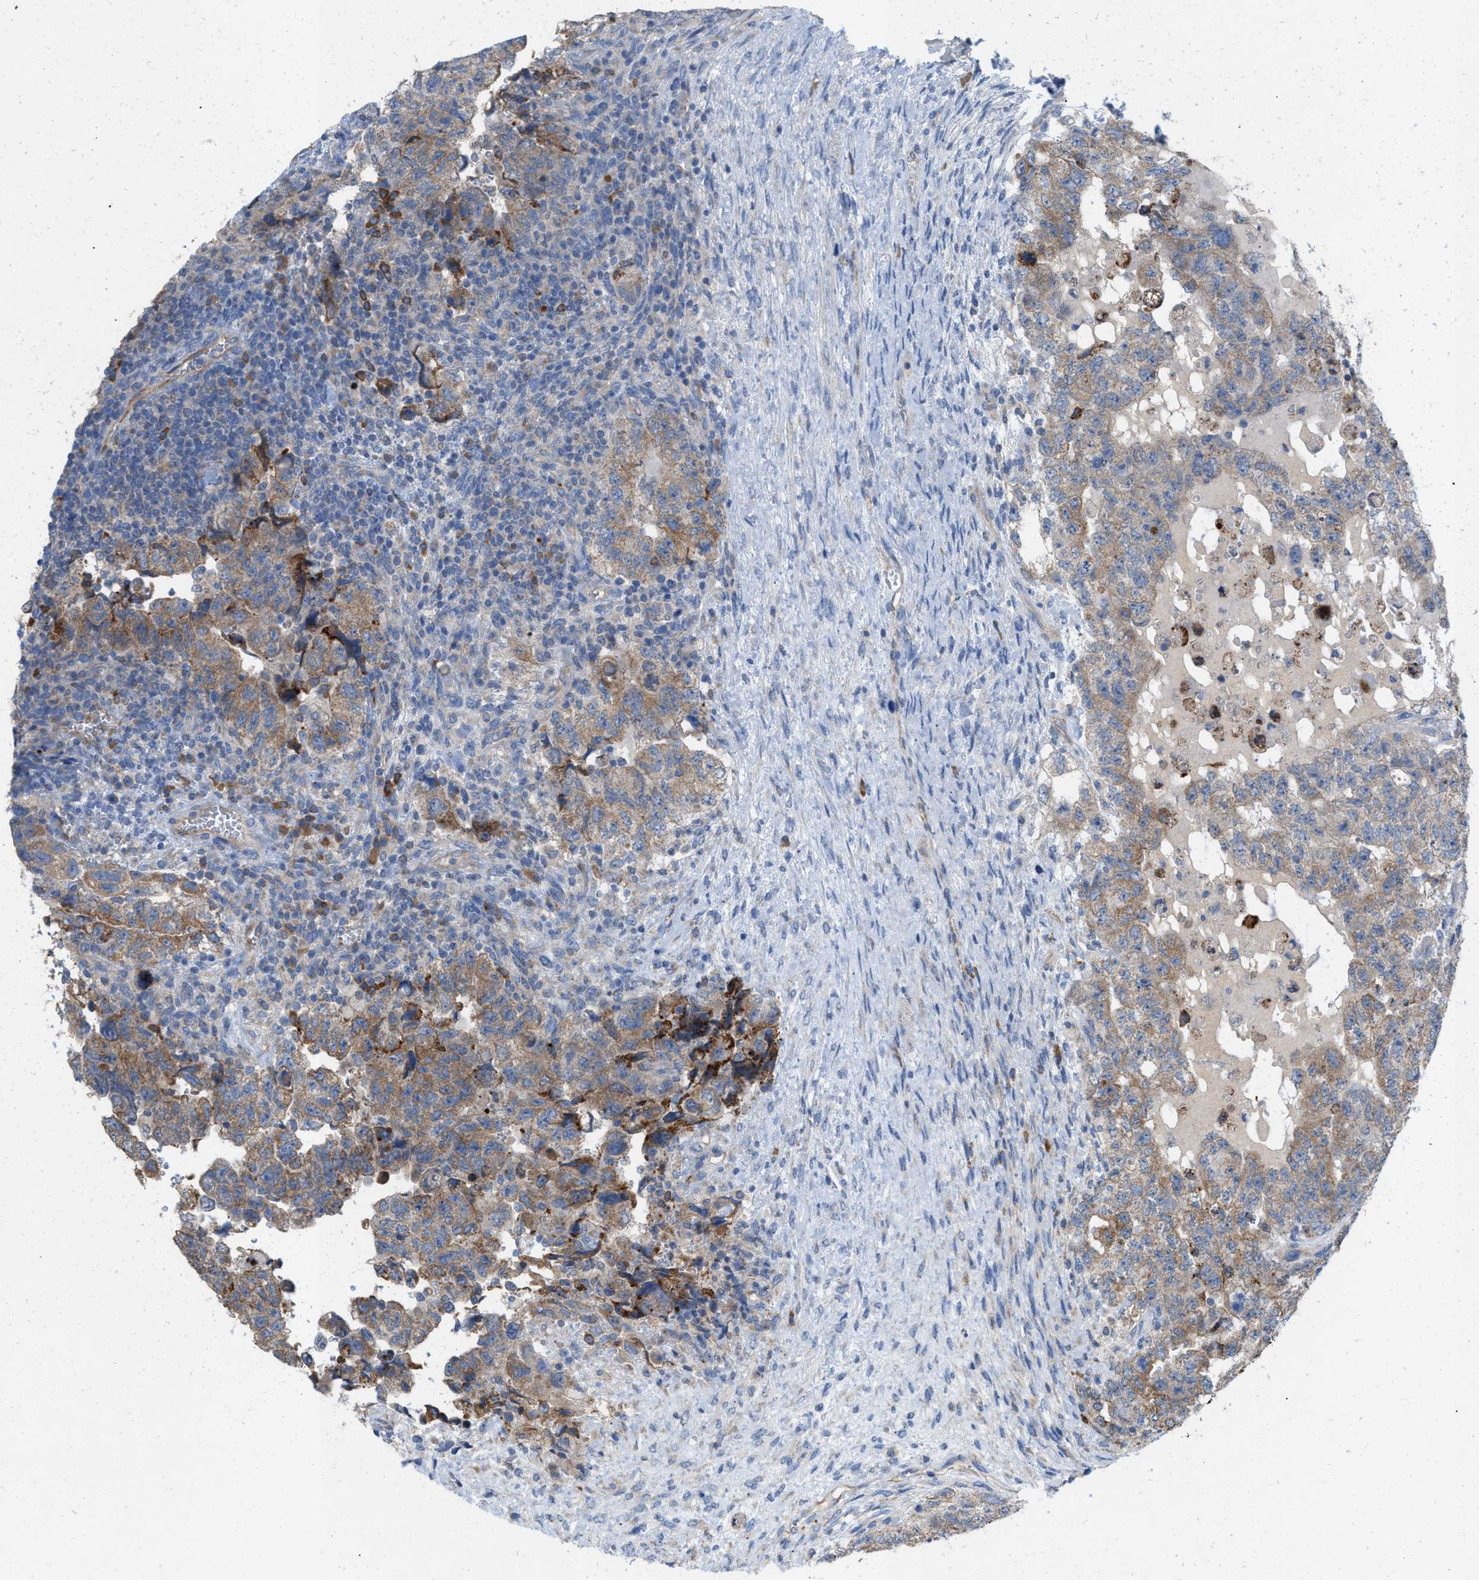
{"staining": {"intensity": "moderate", "quantity": "25%-75%", "location": "cytoplasmic/membranous"}, "tissue": "testis cancer", "cell_type": "Tumor cells", "image_type": "cancer", "snomed": [{"axis": "morphology", "description": "Carcinoma, Embryonal, NOS"}, {"axis": "topography", "description": "Testis"}], "caption": "Immunohistochemistry (IHC) staining of testis embryonal carcinoma, which shows medium levels of moderate cytoplasmic/membranous expression in approximately 25%-75% of tumor cells indicating moderate cytoplasmic/membranous protein staining. The staining was performed using DAB (3,3'-diaminobenzidine) (brown) for protein detection and nuclei were counterstained in hematoxylin (blue).", "gene": "DYNC2I1", "patient": {"sex": "male", "age": 36}}